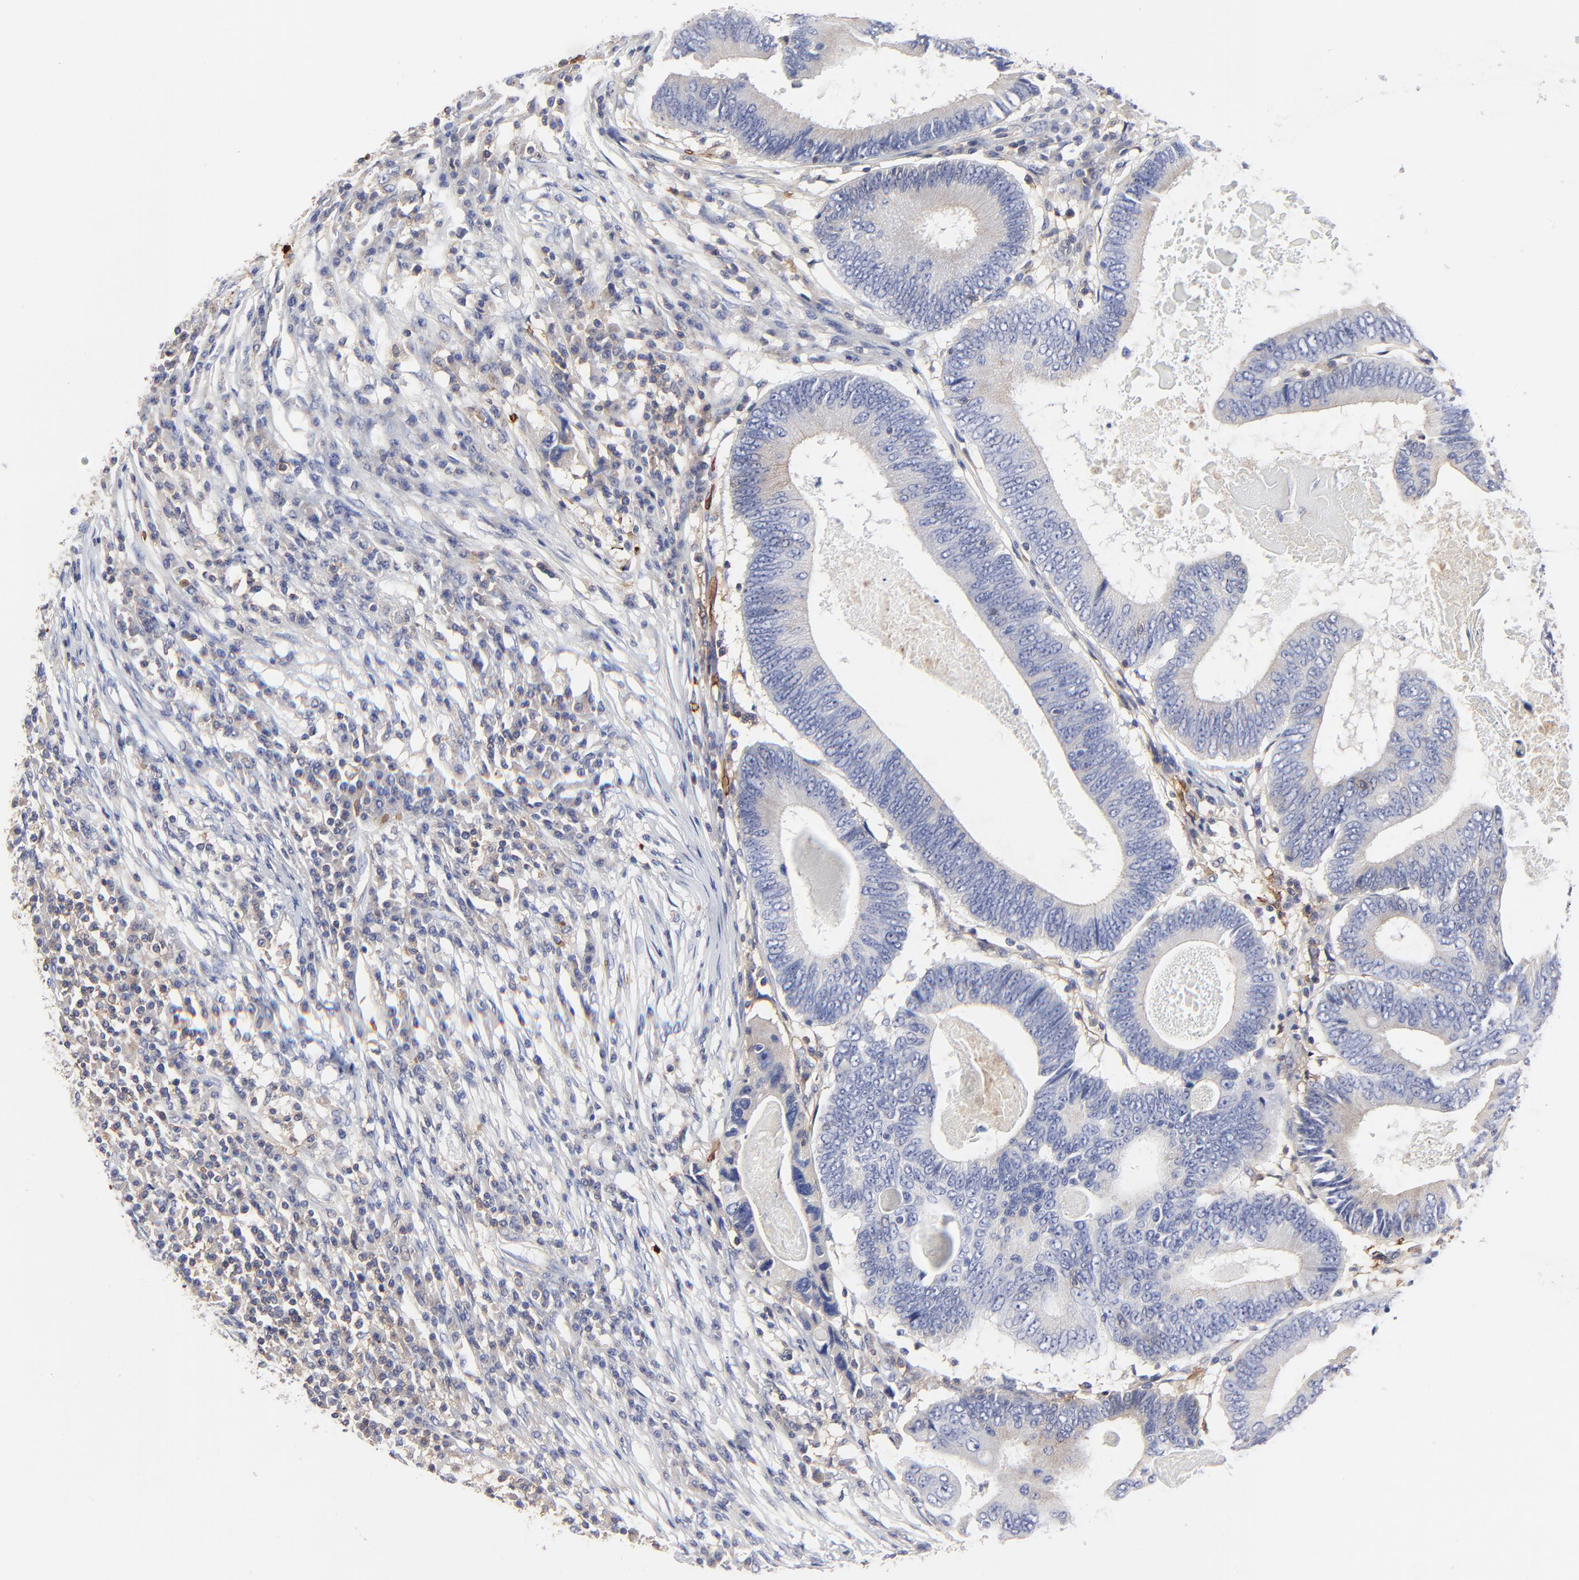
{"staining": {"intensity": "negative", "quantity": "none", "location": "none"}, "tissue": "colorectal cancer", "cell_type": "Tumor cells", "image_type": "cancer", "snomed": [{"axis": "morphology", "description": "Adenocarcinoma, NOS"}, {"axis": "topography", "description": "Colon"}], "caption": "The image exhibits no staining of tumor cells in colorectal adenocarcinoma.", "gene": "PAG1", "patient": {"sex": "female", "age": 78}}